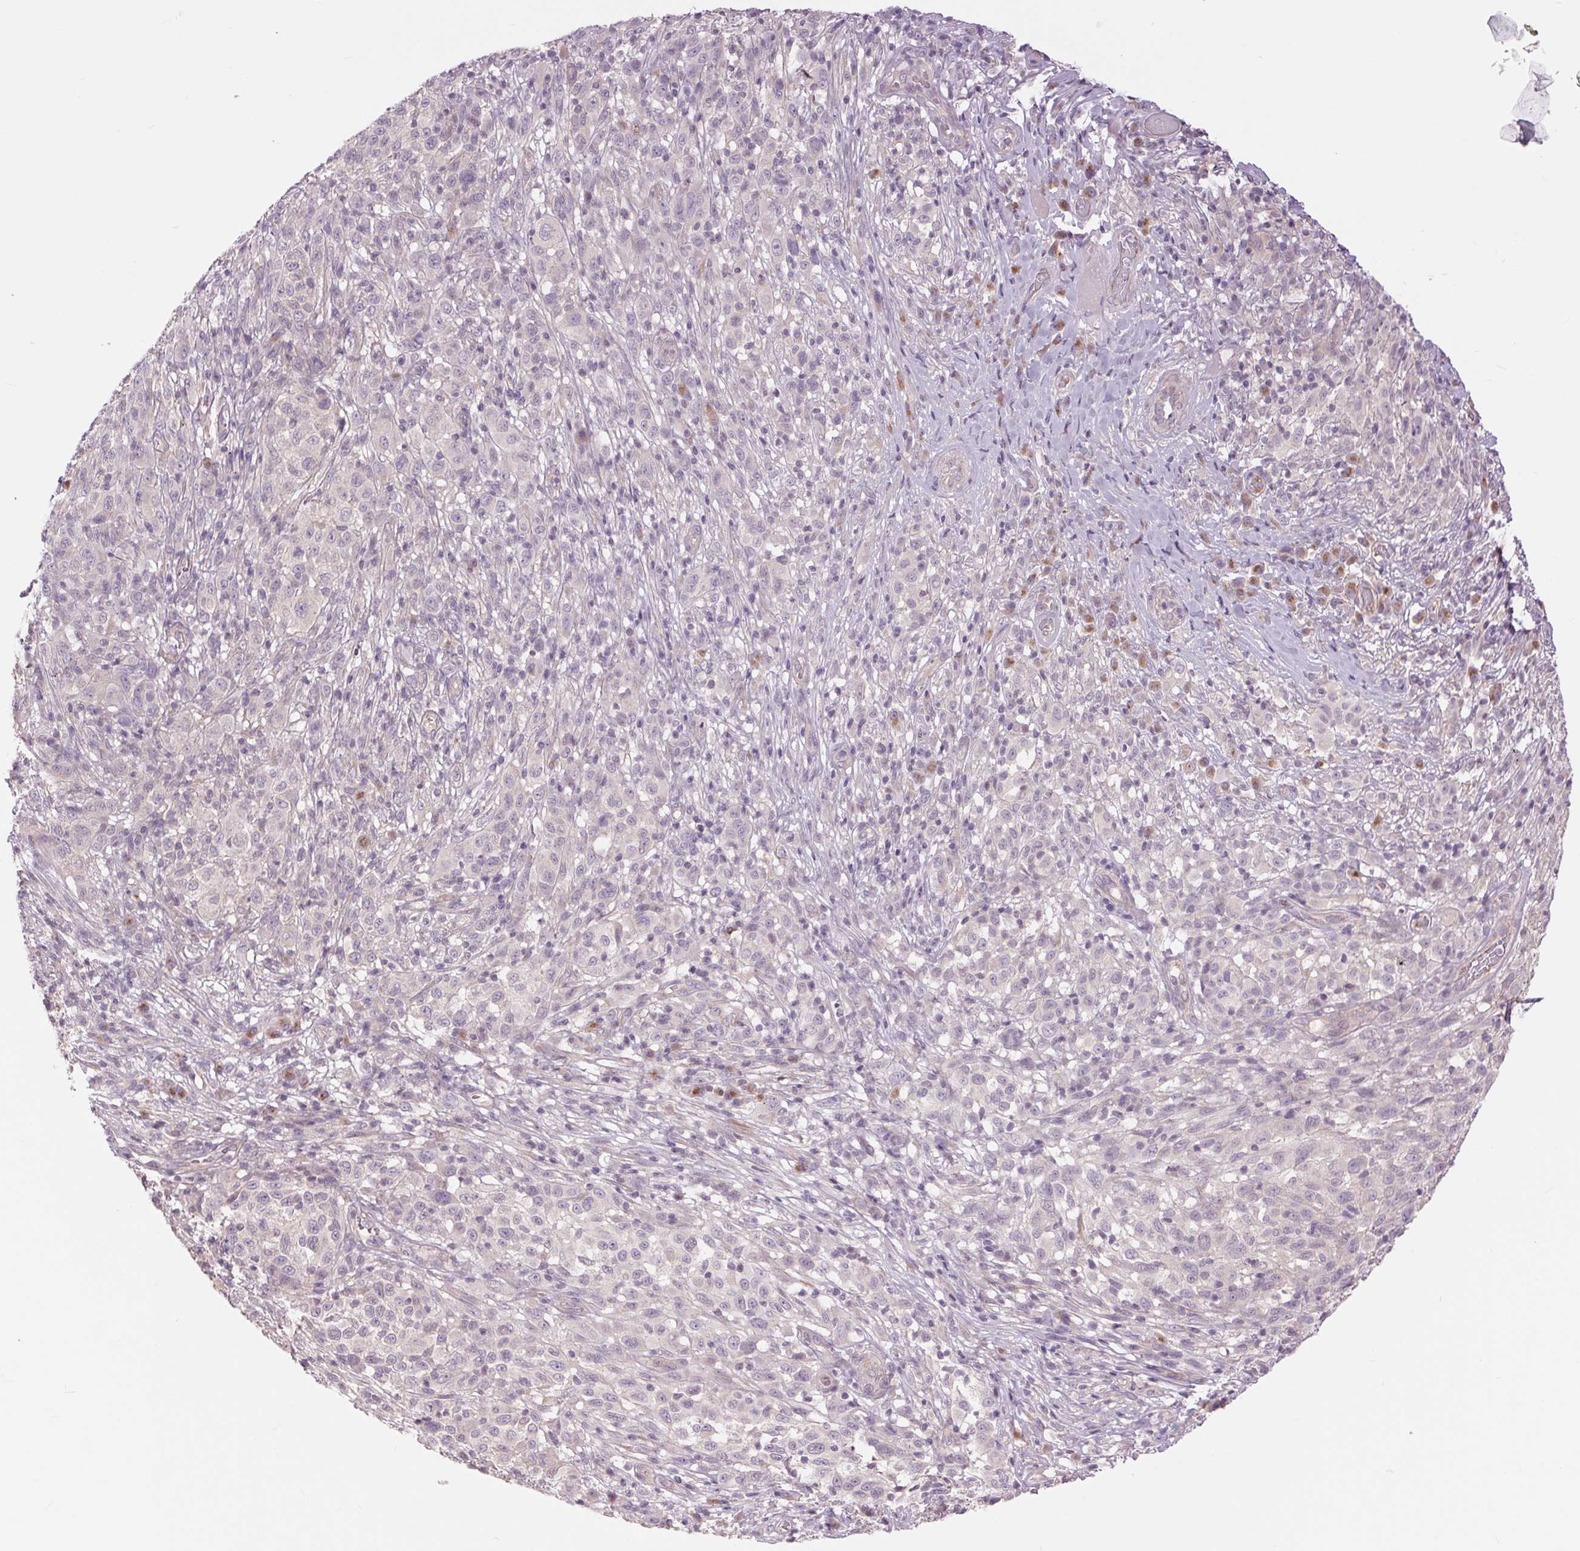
{"staining": {"intensity": "negative", "quantity": "none", "location": "none"}, "tissue": "melanoma", "cell_type": "Tumor cells", "image_type": "cancer", "snomed": [{"axis": "morphology", "description": "Malignant melanoma, NOS"}, {"axis": "topography", "description": "Skin"}], "caption": "This is an IHC photomicrograph of human malignant melanoma. There is no positivity in tumor cells.", "gene": "CTNNA3", "patient": {"sex": "male", "age": 73}}